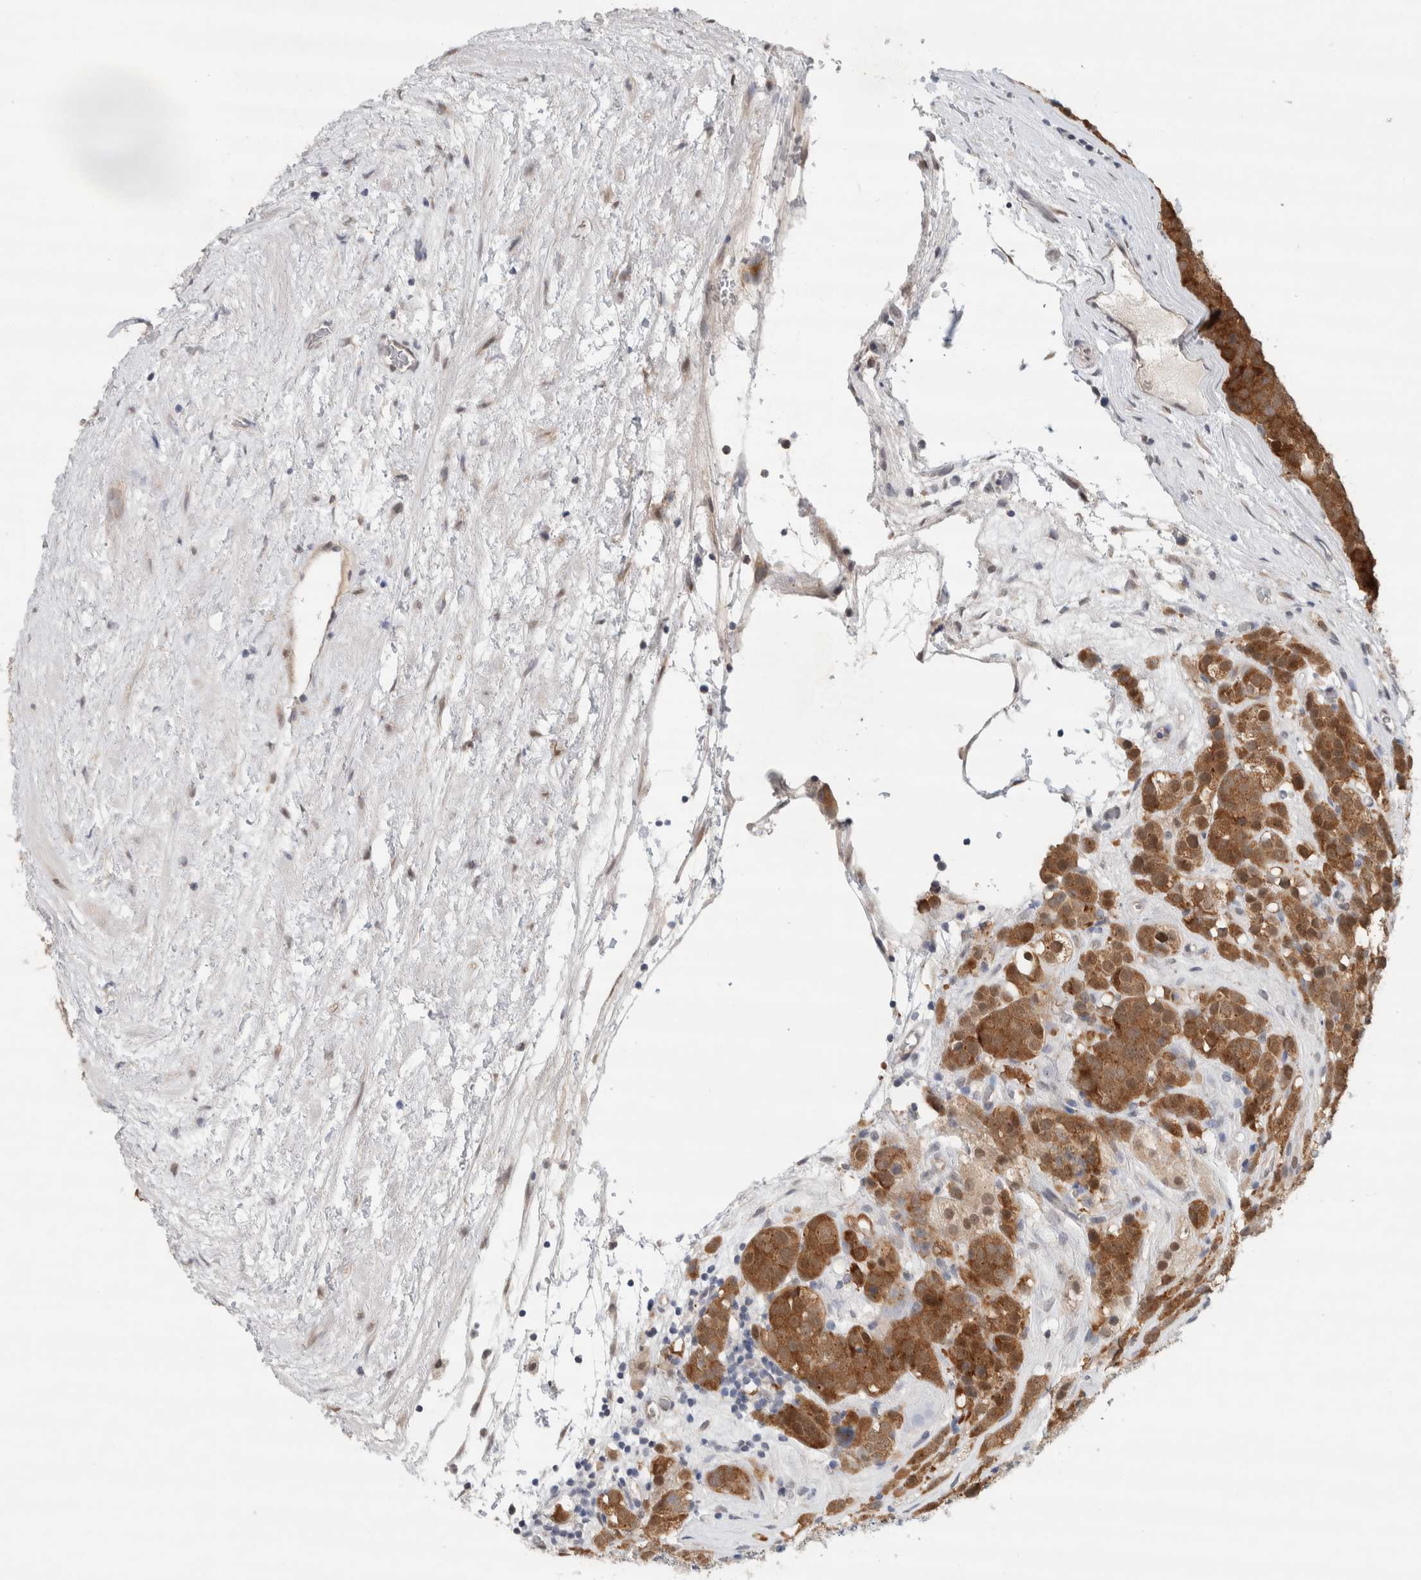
{"staining": {"intensity": "strong", "quantity": ">75%", "location": "cytoplasmic/membranous"}, "tissue": "testis cancer", "cell_type": "Tumor cells", "image_type": "cancer", "snomed": [{"axis": "morphology", "description": "Seminoma, NOS"}, {"axis": "topography", "description": "Testis"}], "caption": "Brown immunohistochemical staining in seminoma (testis) displays strong cytoplasmic/membranous expression in about >75% of tumor cells.", "gene": "EIF4G3", "patient": {"sex": "male", "age": 71}}